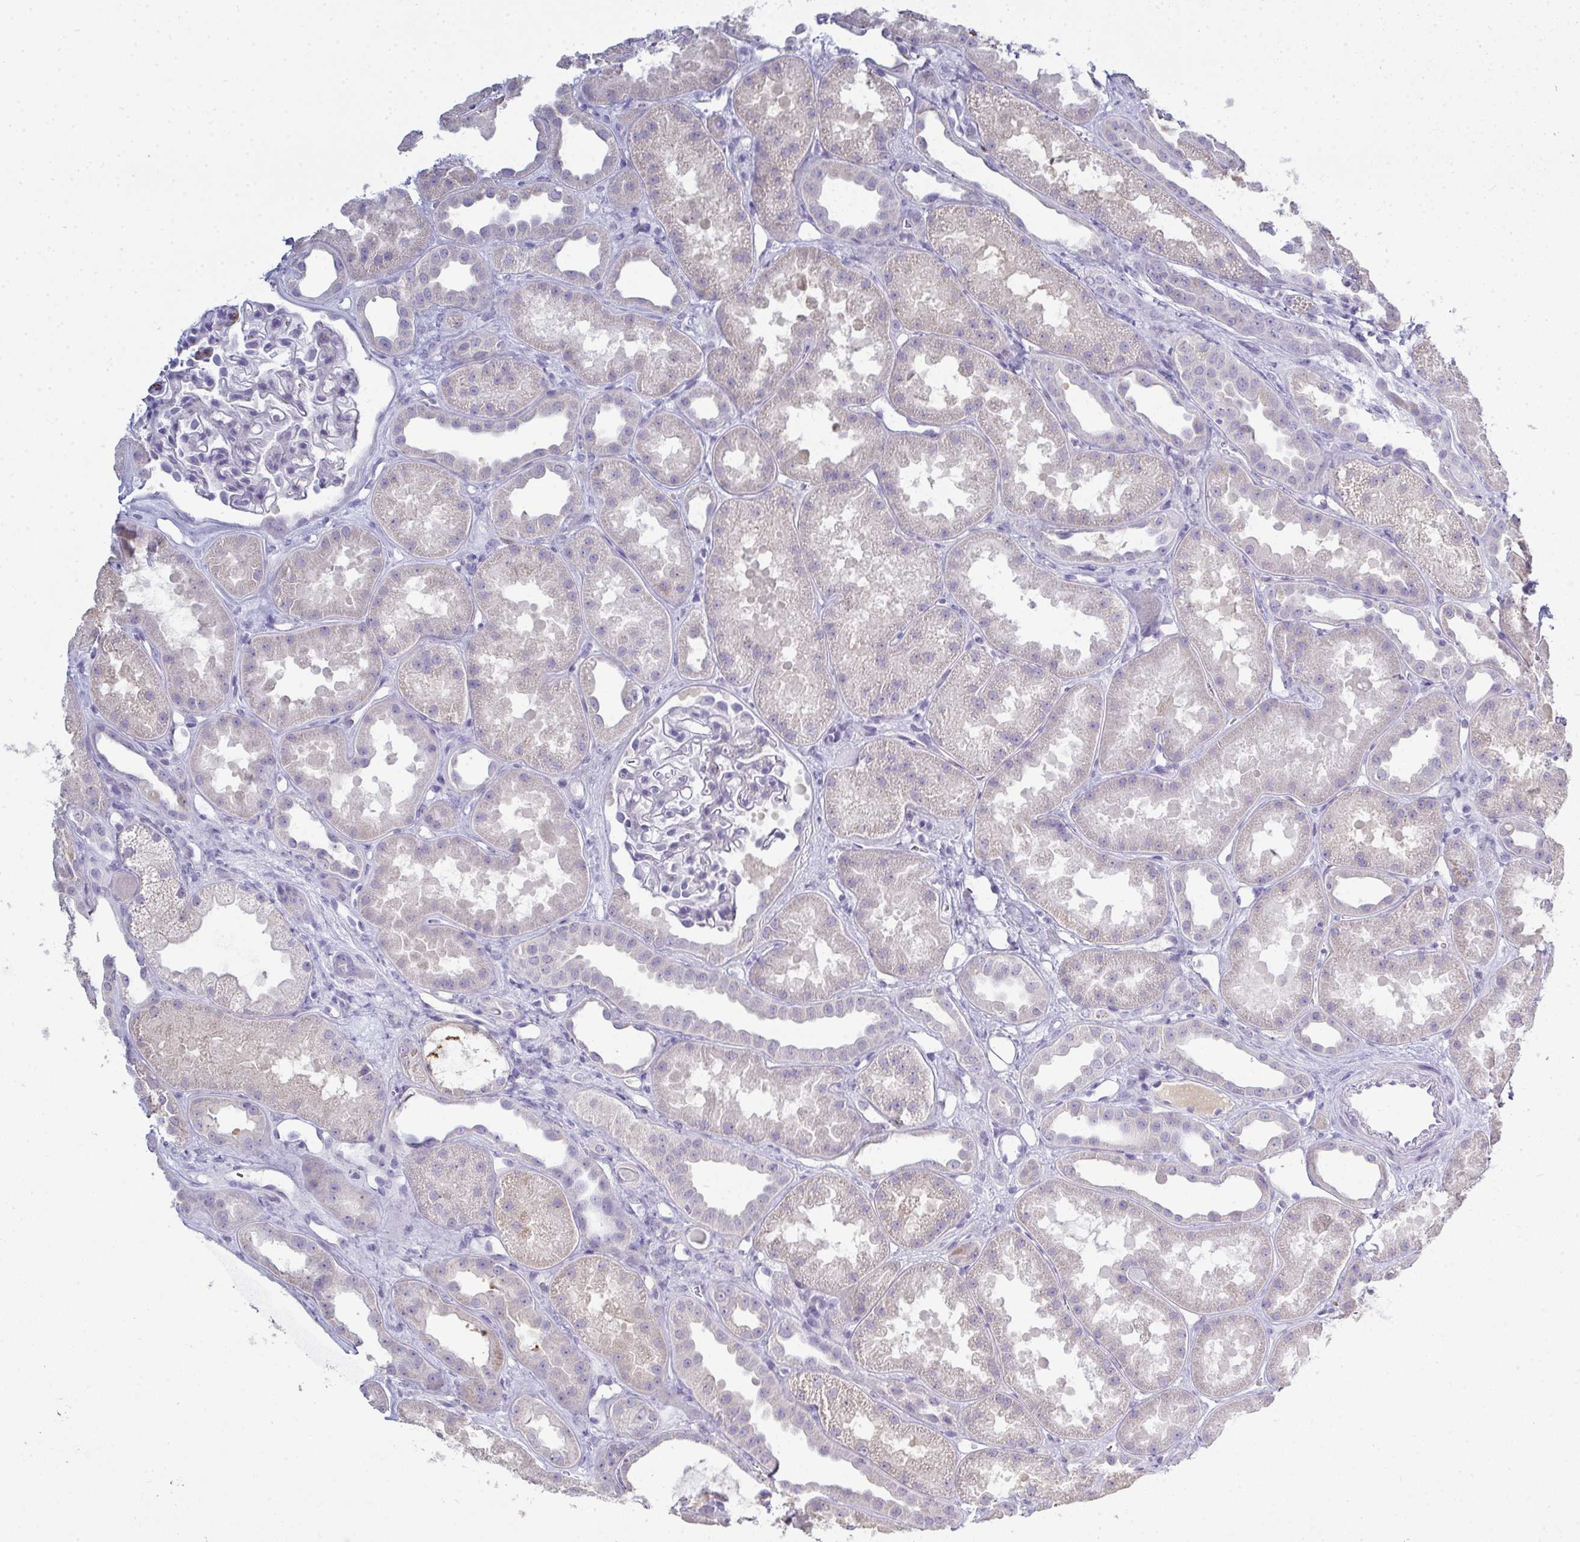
{"staining": {"intensity": "negative", "quantity": "none", "location": "none"}, "tissue": "kidney", "cell_type": "Cells in glomeruli", "image_type": "normal", "snomed": [{"axis": "morphology", "description": "Normal tissue, NOS"}, {"axis": "topography", "description": "Kidney"}], "caption": "Immunohistochemistry (IHC) of normal human kidney demonstrates no staining in cells in glomeruli. (DAB (3,3'-diaminobenzidine) immunohistochemistry (IHC), high magnification).", "gene": "ADAM21", "patient": {"sex": "male", "age": 61}}